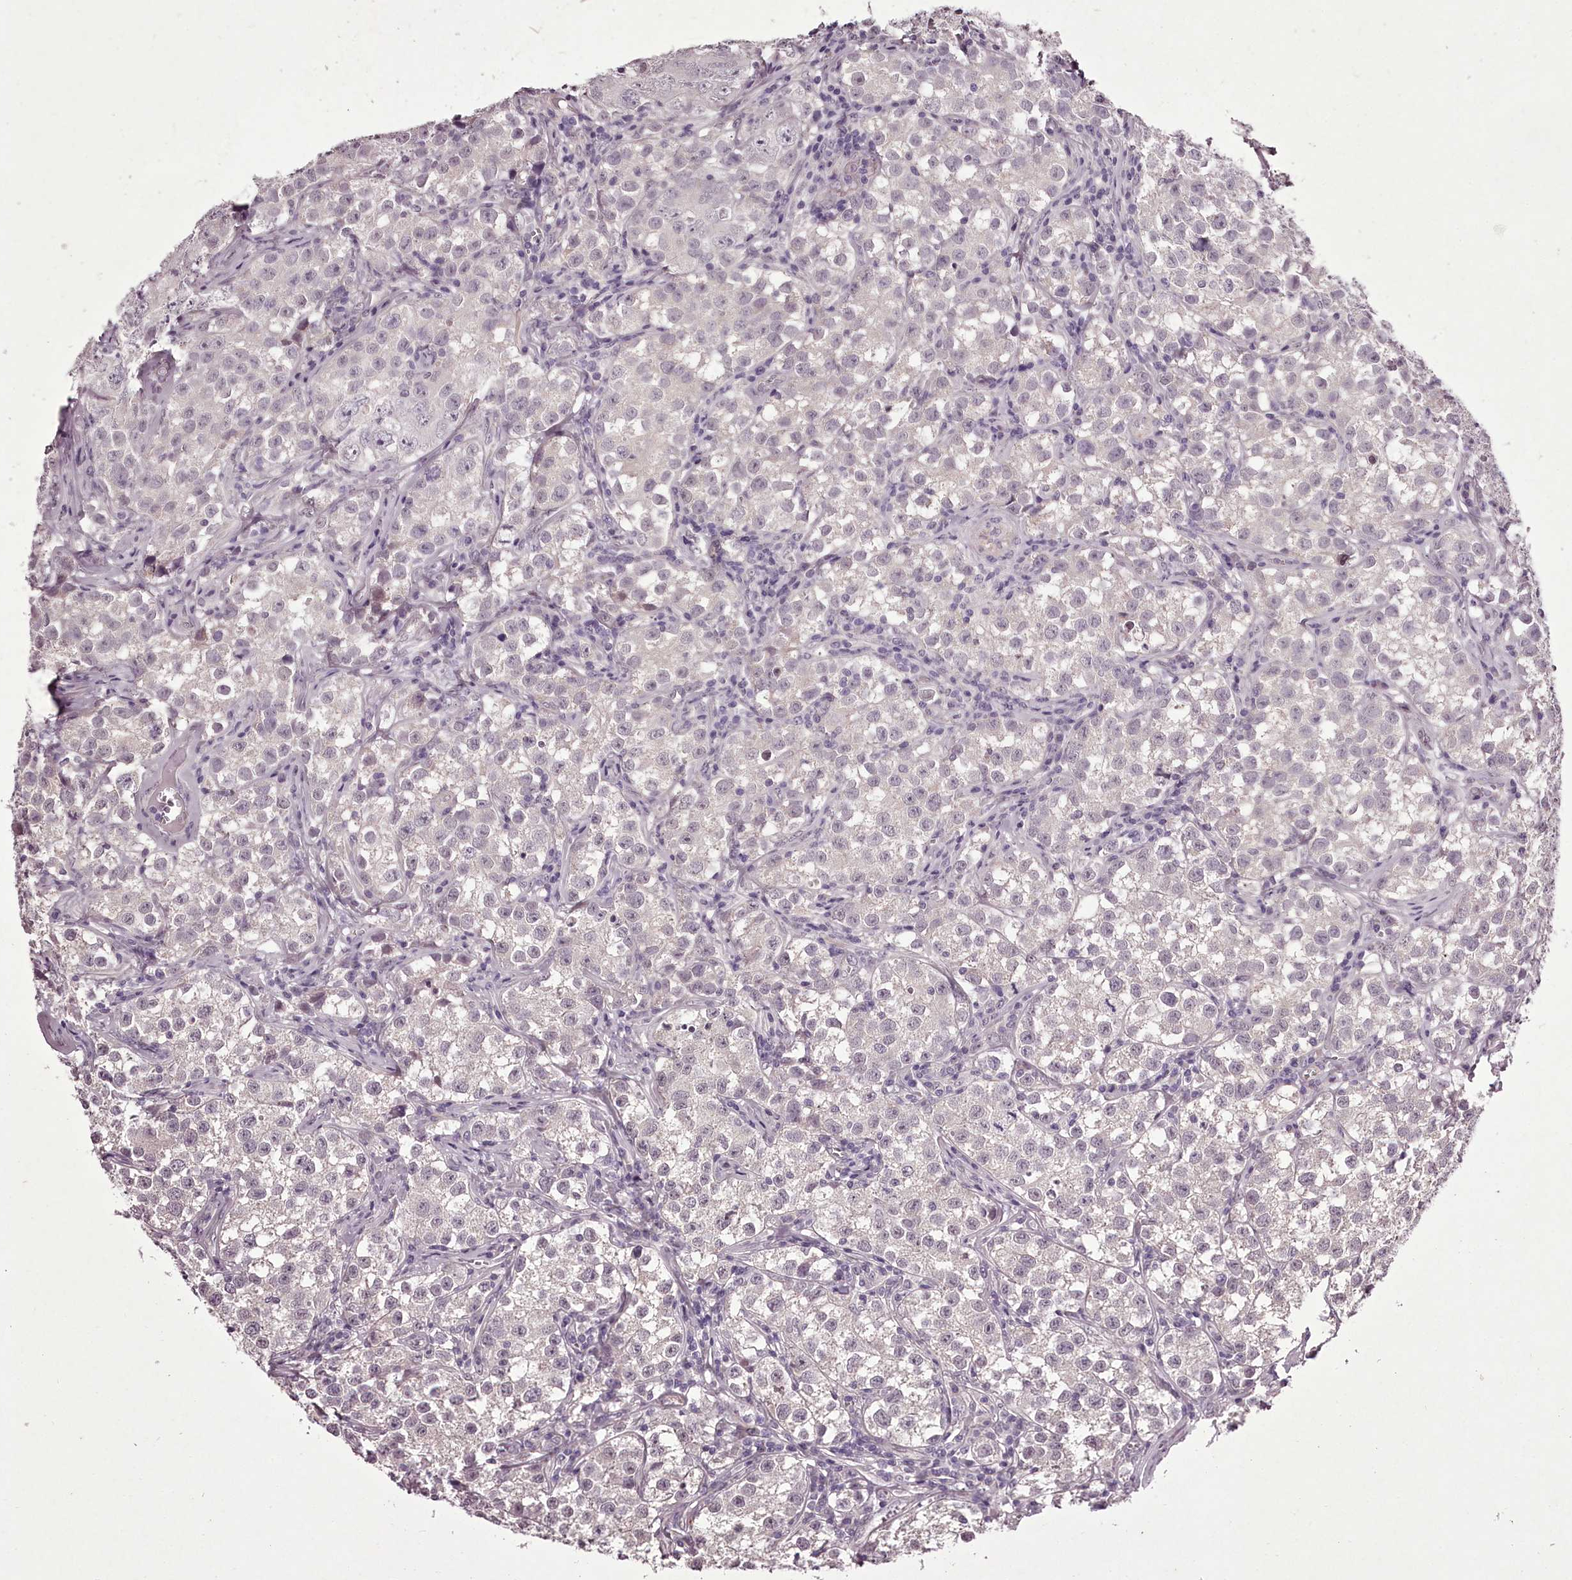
{"staining": {"intensity": "negative", "quantity": "none", "location": "none"}, "tissue": "testis cancer", "cell_type": "Tumor cells", "image_type": "cancer", "snomed": [{"axis": "morphology", "description": "Seminoma, NOS"}, {"axis": "morphology", "description": "Carcinoma, Embryonal, NOS"}, {"axis": "topography", "description": "Testis"}], "caption": "A high-resolution photomicrograph shows immunohistochemistry staining of testis cancer (embryonal carcinoma), which shows no significant expression in tumor cells. (DAB (3,3'-diaminobenzidine) immunohistochemistry visualized using brightfield microscopy, high magnification).", "gene": "C1orf56", "patient": {"sex": "male", "age": 43}}